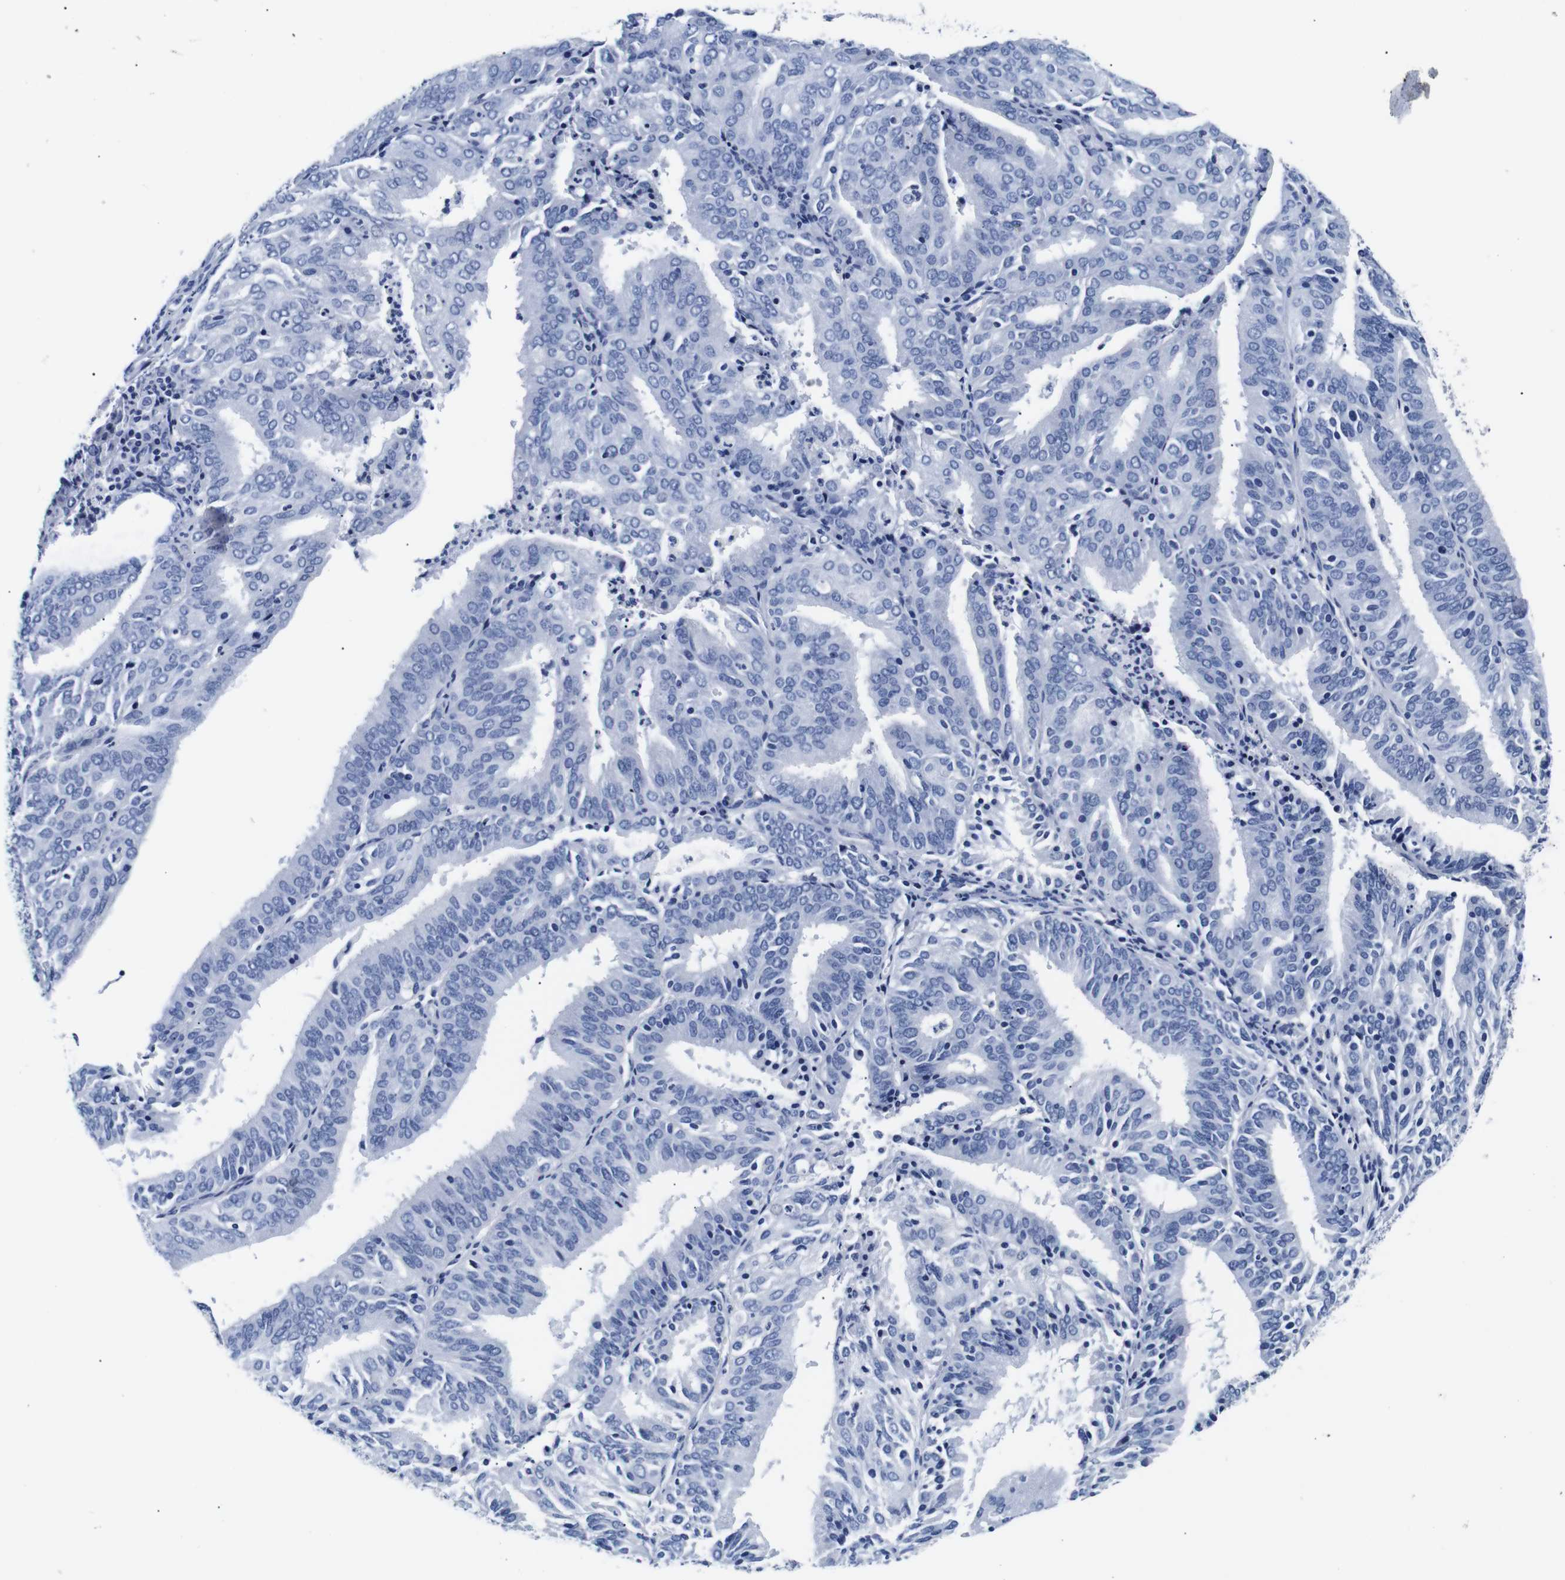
{"staining": {"intensity": "negative", "quantity": "none", "location": "none"}, "tissue": "endometrial cancer", "cell_type": "Tumor cells", "image_type": "cancer", "snomed": [{"axis": "morphology", "description": "Adenocarcinoma, NOS"}, {"axis": "topography", "description": "Uterus"}], "caption": "A histopathology image of endometrial adenocarcinoma stained for a protein demonstrates no brown staining in tumor cells.", "gene": "GAP43", "patient": {"sex": "female", "age": 60}}